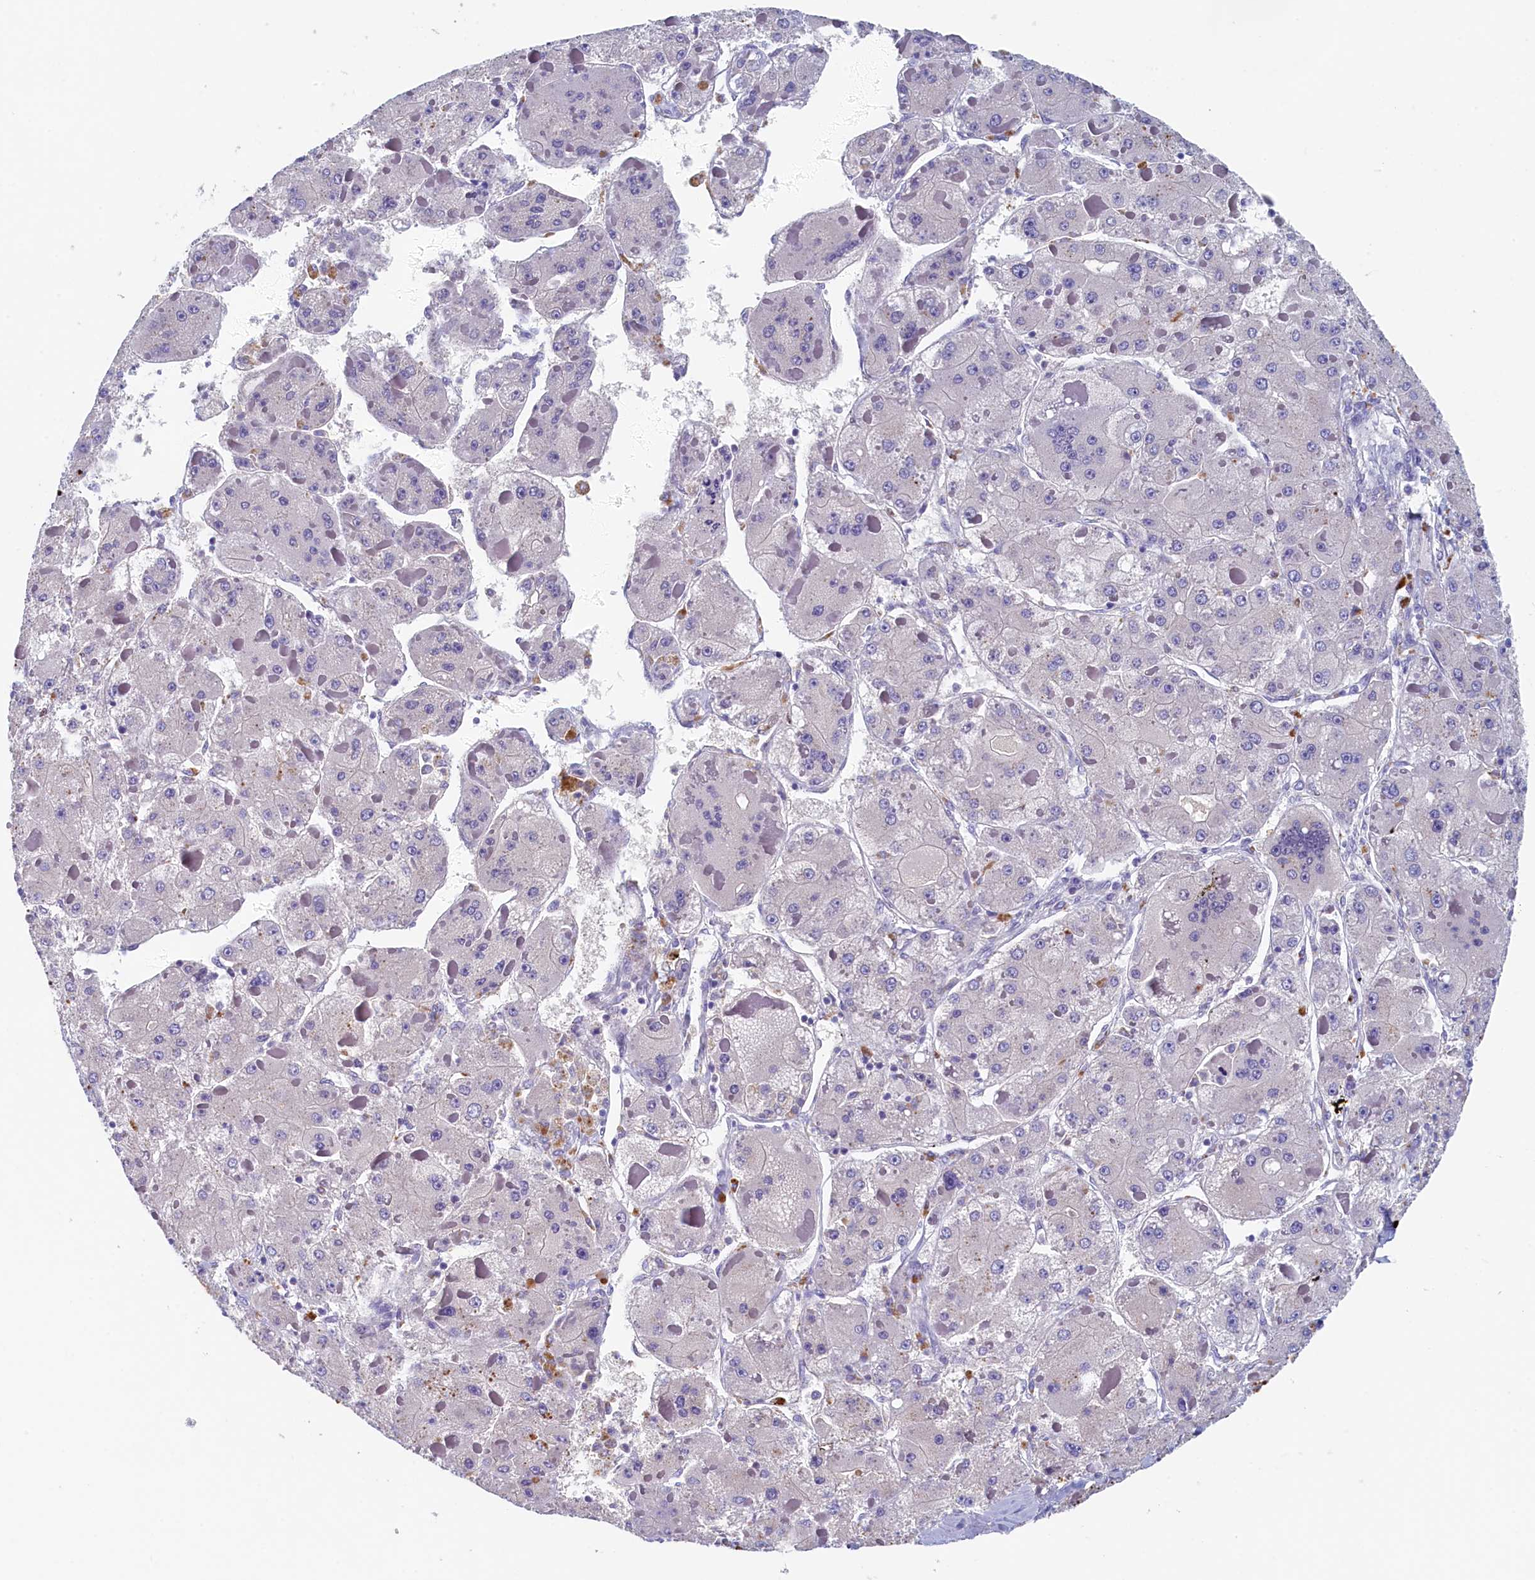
{"staining": {"intensity": "negative", "quantity": "none", "location": "none"}, "tissue": "liver cancer", "cell_type": "Tumor cells", "image_type": "cancer", "snomed": [{"axis": "morphology", "description": "Carcinoma, Hepatocellular, NOS"}, {"axis": "topography", "description": "Liver"}], "caption": "Tumor cells are negative for brown protein staining in hepatocellular carcinoma (liver). Nuclei are stained in blue.", "gene": "GUCA1C", "patient": {"sex": "female", "age": 73}}